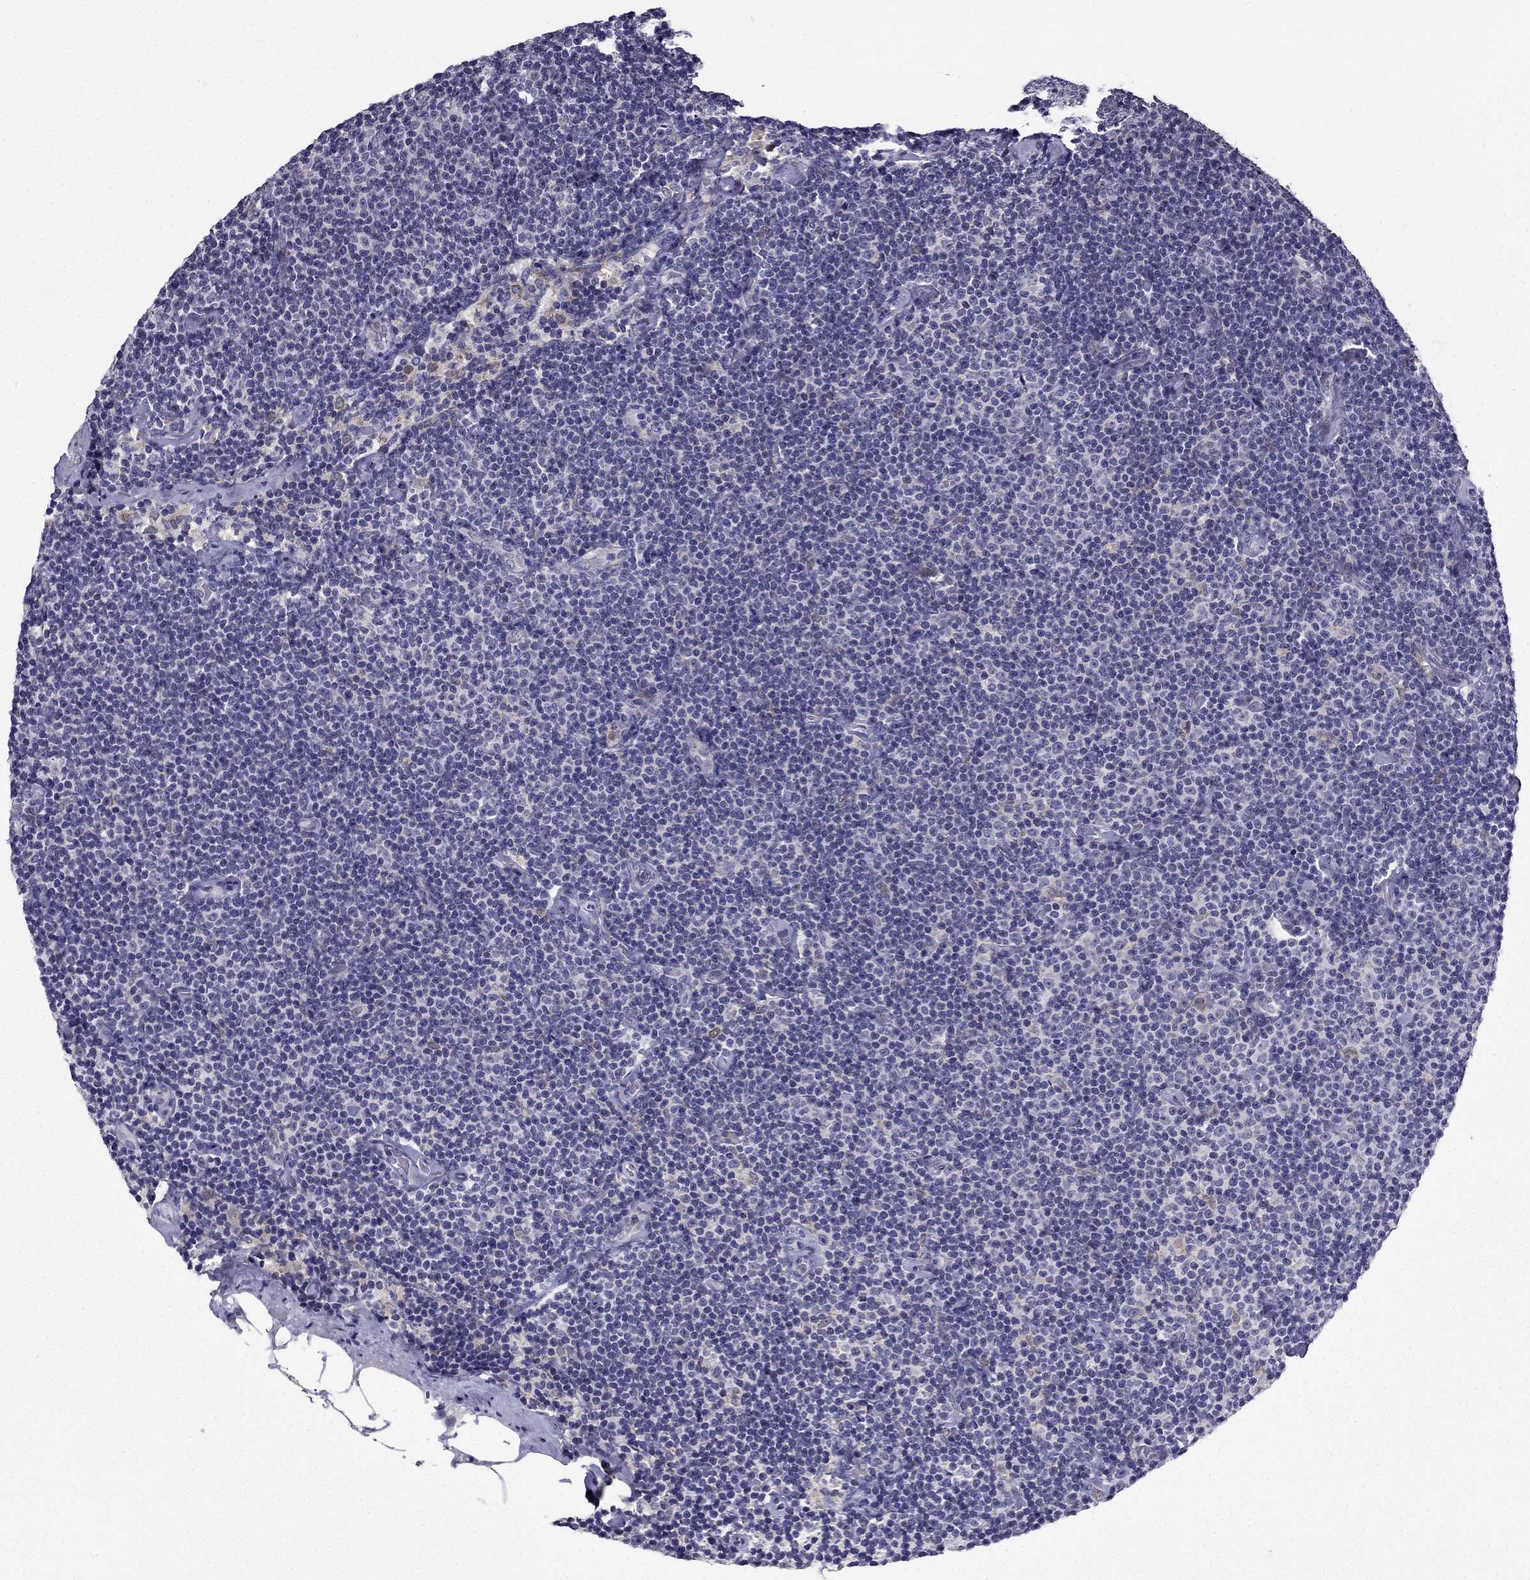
{"staining": {"intensity": "negative", "quantity": "none", "location": "none"}, "tissue": "lymphoma", "cell_type": "Tumor cells", "image_type": "cancer", "snomed": [{"axis": "morphology", "description": "Malignant lymphoma, non-Hodgkin's type, Low grade"}, {"axis": "topography", "description": "Lymph node"}], "caption": "DAB (3,3'-diaminobenzidine) immunohistochemical staining of lymphoma shows no significant positivity in tumor cells. (Brightfield microscopy of DAB (3,3'-diaminobenzidine) immunohistochemistry at high magnification).", "gene": "SLC6A2", "patient": {"sex": "male", "age": 81}}